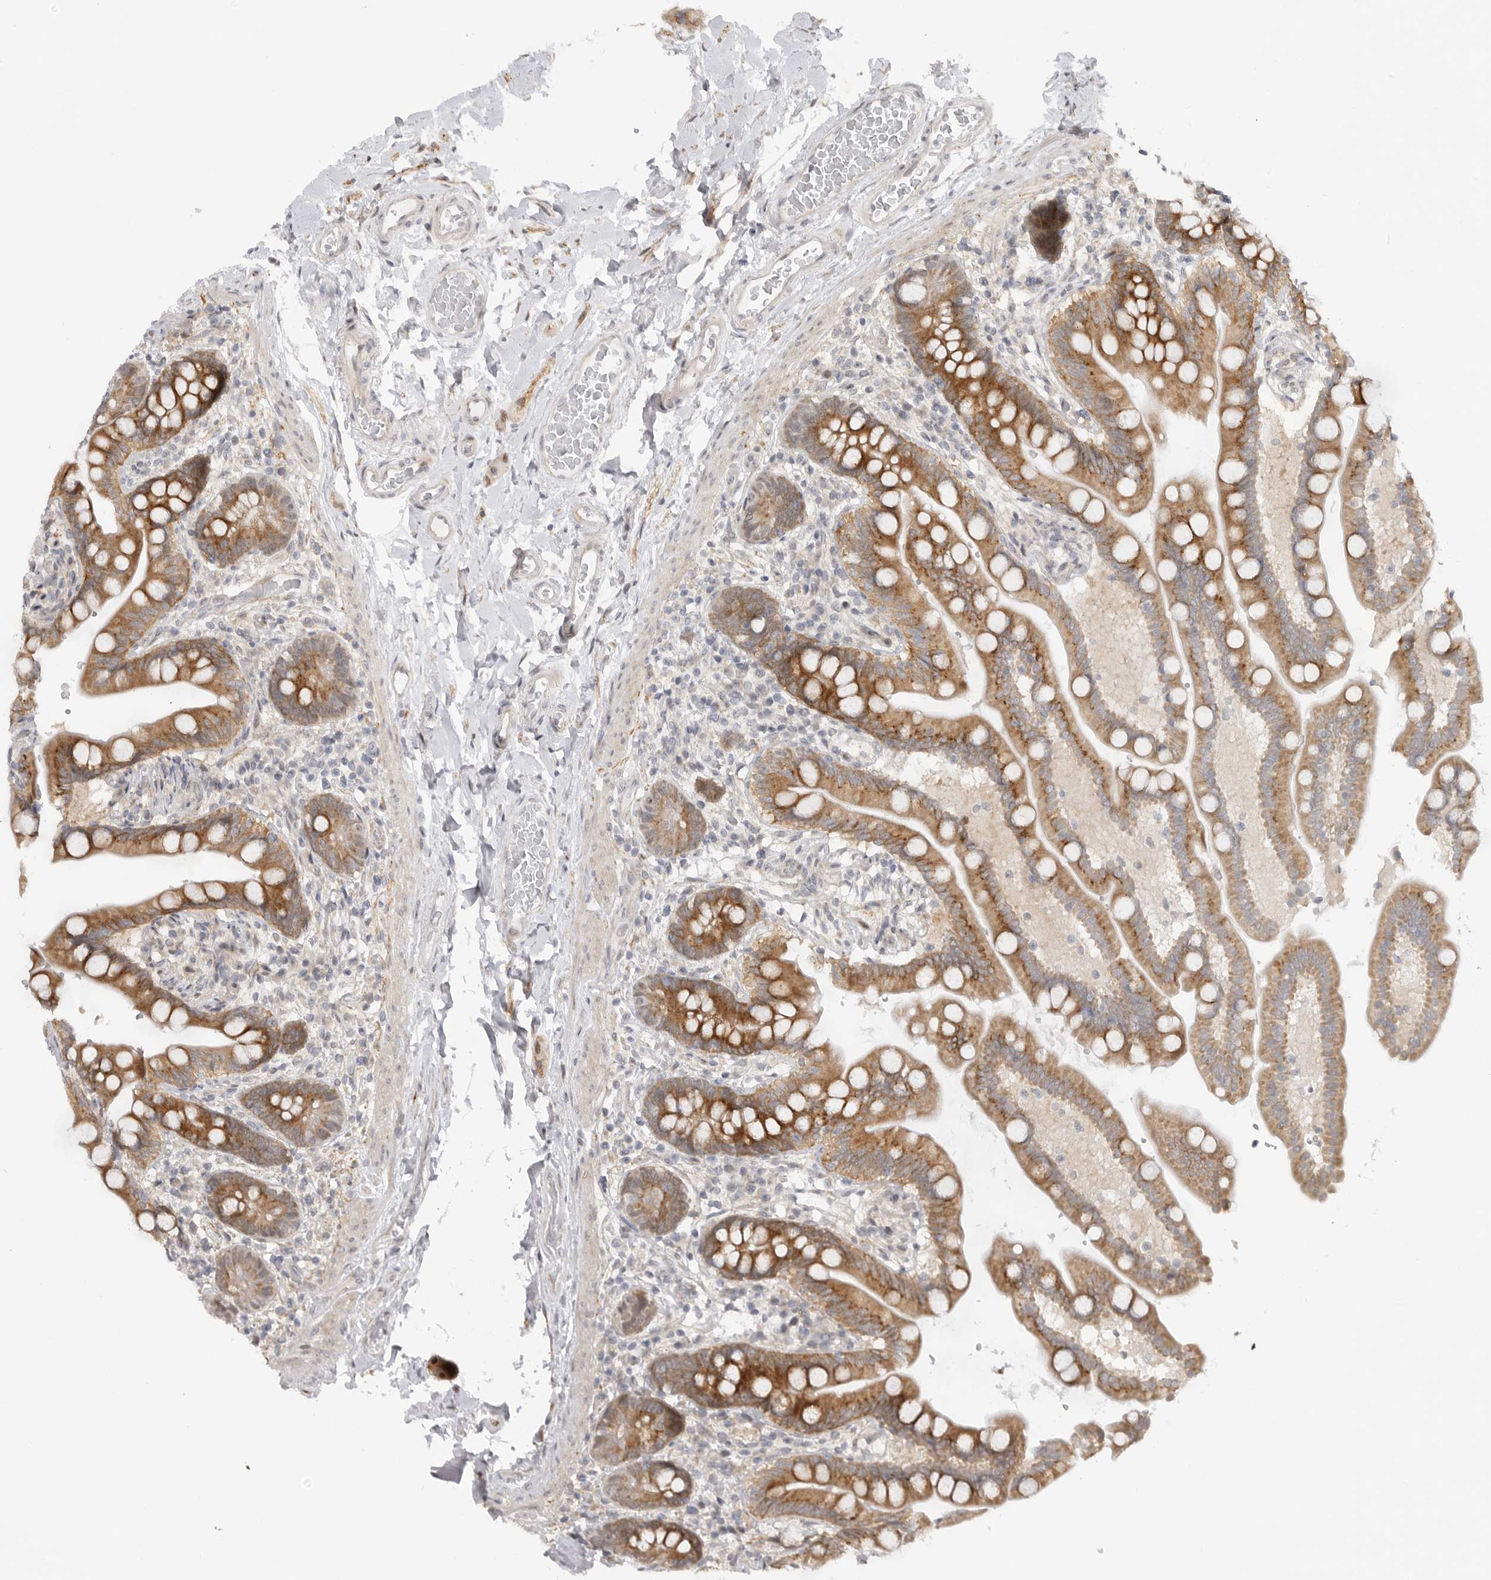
{"staining": {"intensity": "negative", "quantity": "none", "location": "none"}, "tissue": "colon", "cell_type": "Endothelial cells", "image_type": "normal", "snomed": [{"axis": "morphology", "description": "Normal tissue, NOS"}, {"axis": "topography", "description": "Smooth muscle"}, {"axis": "topography", "description": "Colon"}], "caption": "High magnification brightfield microscopy of benign colon stained with DAB (3,3'-diaminobenzidine) (brown) and counterstained with hematoxylin (blue): endothelial cells show no significant expression.", "gene": "GGT6", "patient": {"sex": "male", "age": 73}}